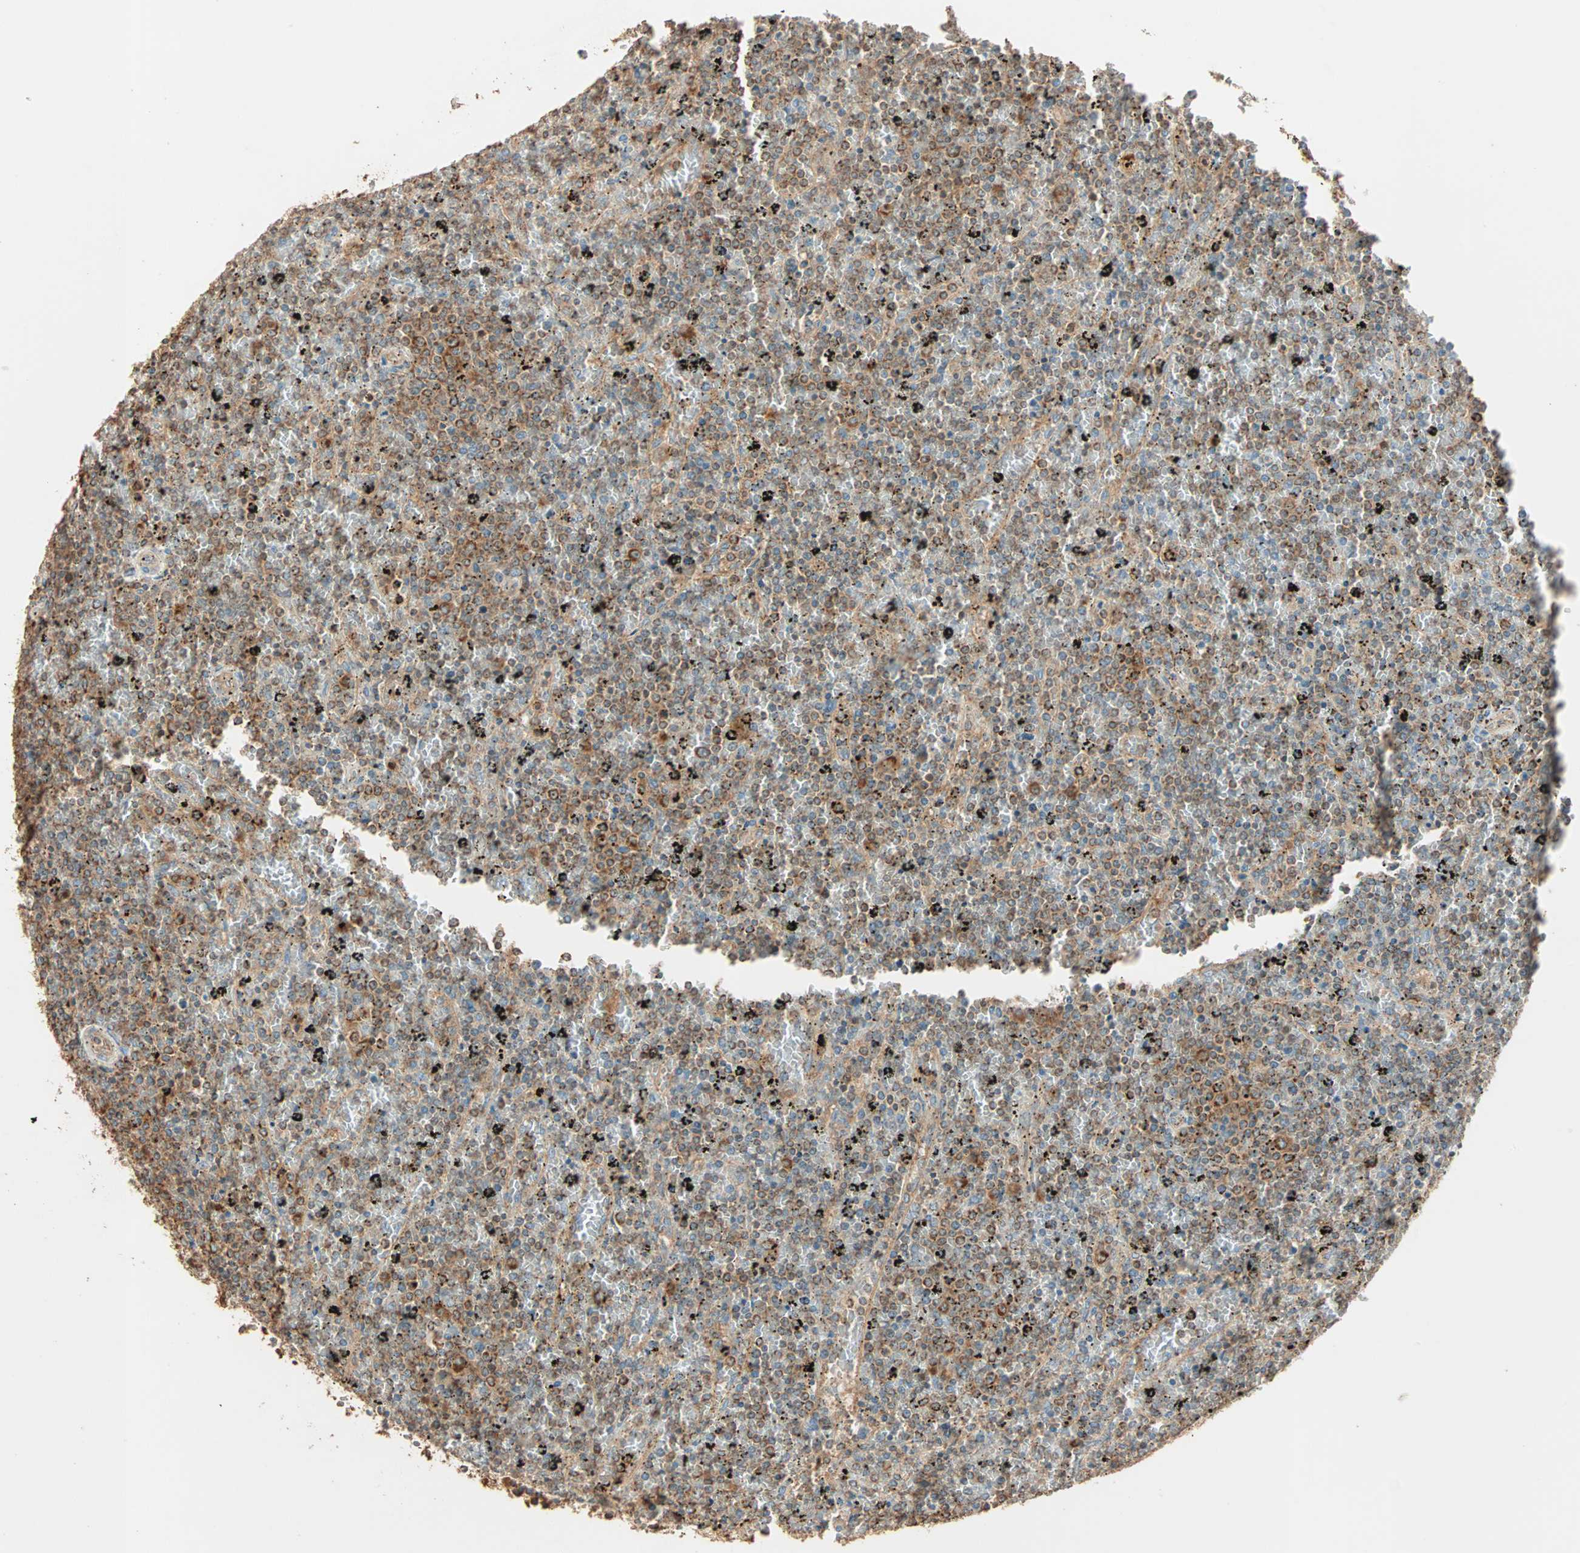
{"staining": {"intensity": "moderate", "quantity": "25%-75%", "location": "cytoplasmic/membranous"}, "tissue": "lymphoma", "cell_type": "Tumor cells", "image_type": "cancer", "snomed": [{"axis": "morphology", "description": "Malignant lymphoma, non-Hodgkin's type, Low grade"}, {"axis": "topography", "description": "Spleen"}], "caption": "The histopathology image reveals staining of lymphoma, revealing moderate cytoplasmic/membranous protein positivity (brown color) within tumor cells. Using DAB (brown) and hematoxylin (blue) stains, captured at high magnification using brightfield microscopy.", "gene": "EIF4G2", "patient": {"sex": "female", "age": 77}}